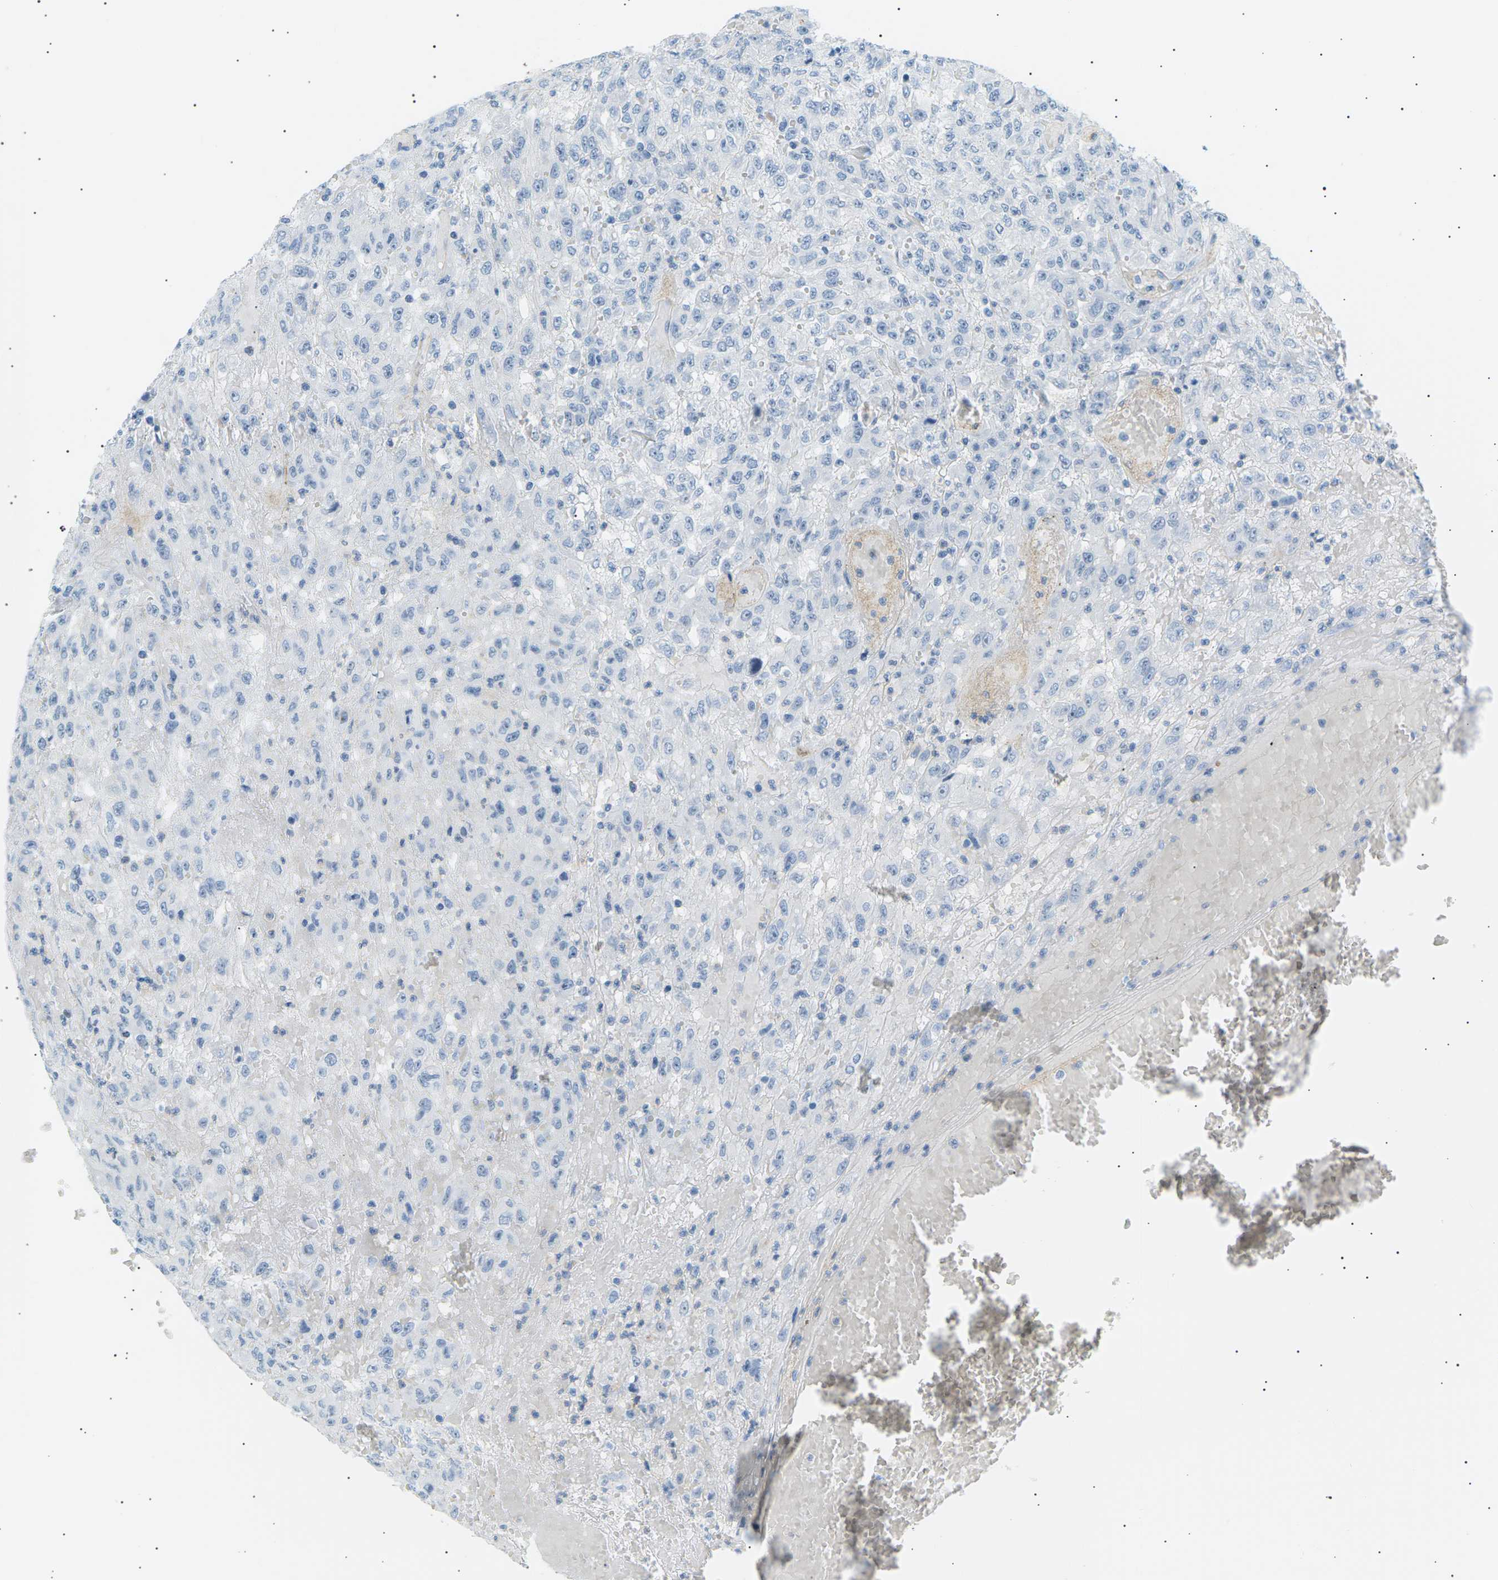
{"staining": {"intensity": "negative", "quantity": "none", "location": "none"}, "tissue": "urothelial cancer", "cell_type": "Tumor cells", "image_type": "cancer", "snomed": [{"axis": "morphology", "description": "Urothelial carcinoma, High grade"}, {"axis": "topography", "description": "Urinary bladder"}], "caption": "Tumor cells show no significant protein expression in urothelial cancer. Brightfield microscopy of immunohistochemistry stained with DAB (3,3'-diaminobenzidine) (brown) and hematoxylin (blue), captured at high magnification.", "gene": "SEPTIN5", "patient": {"sex": "male", "age": 46}}